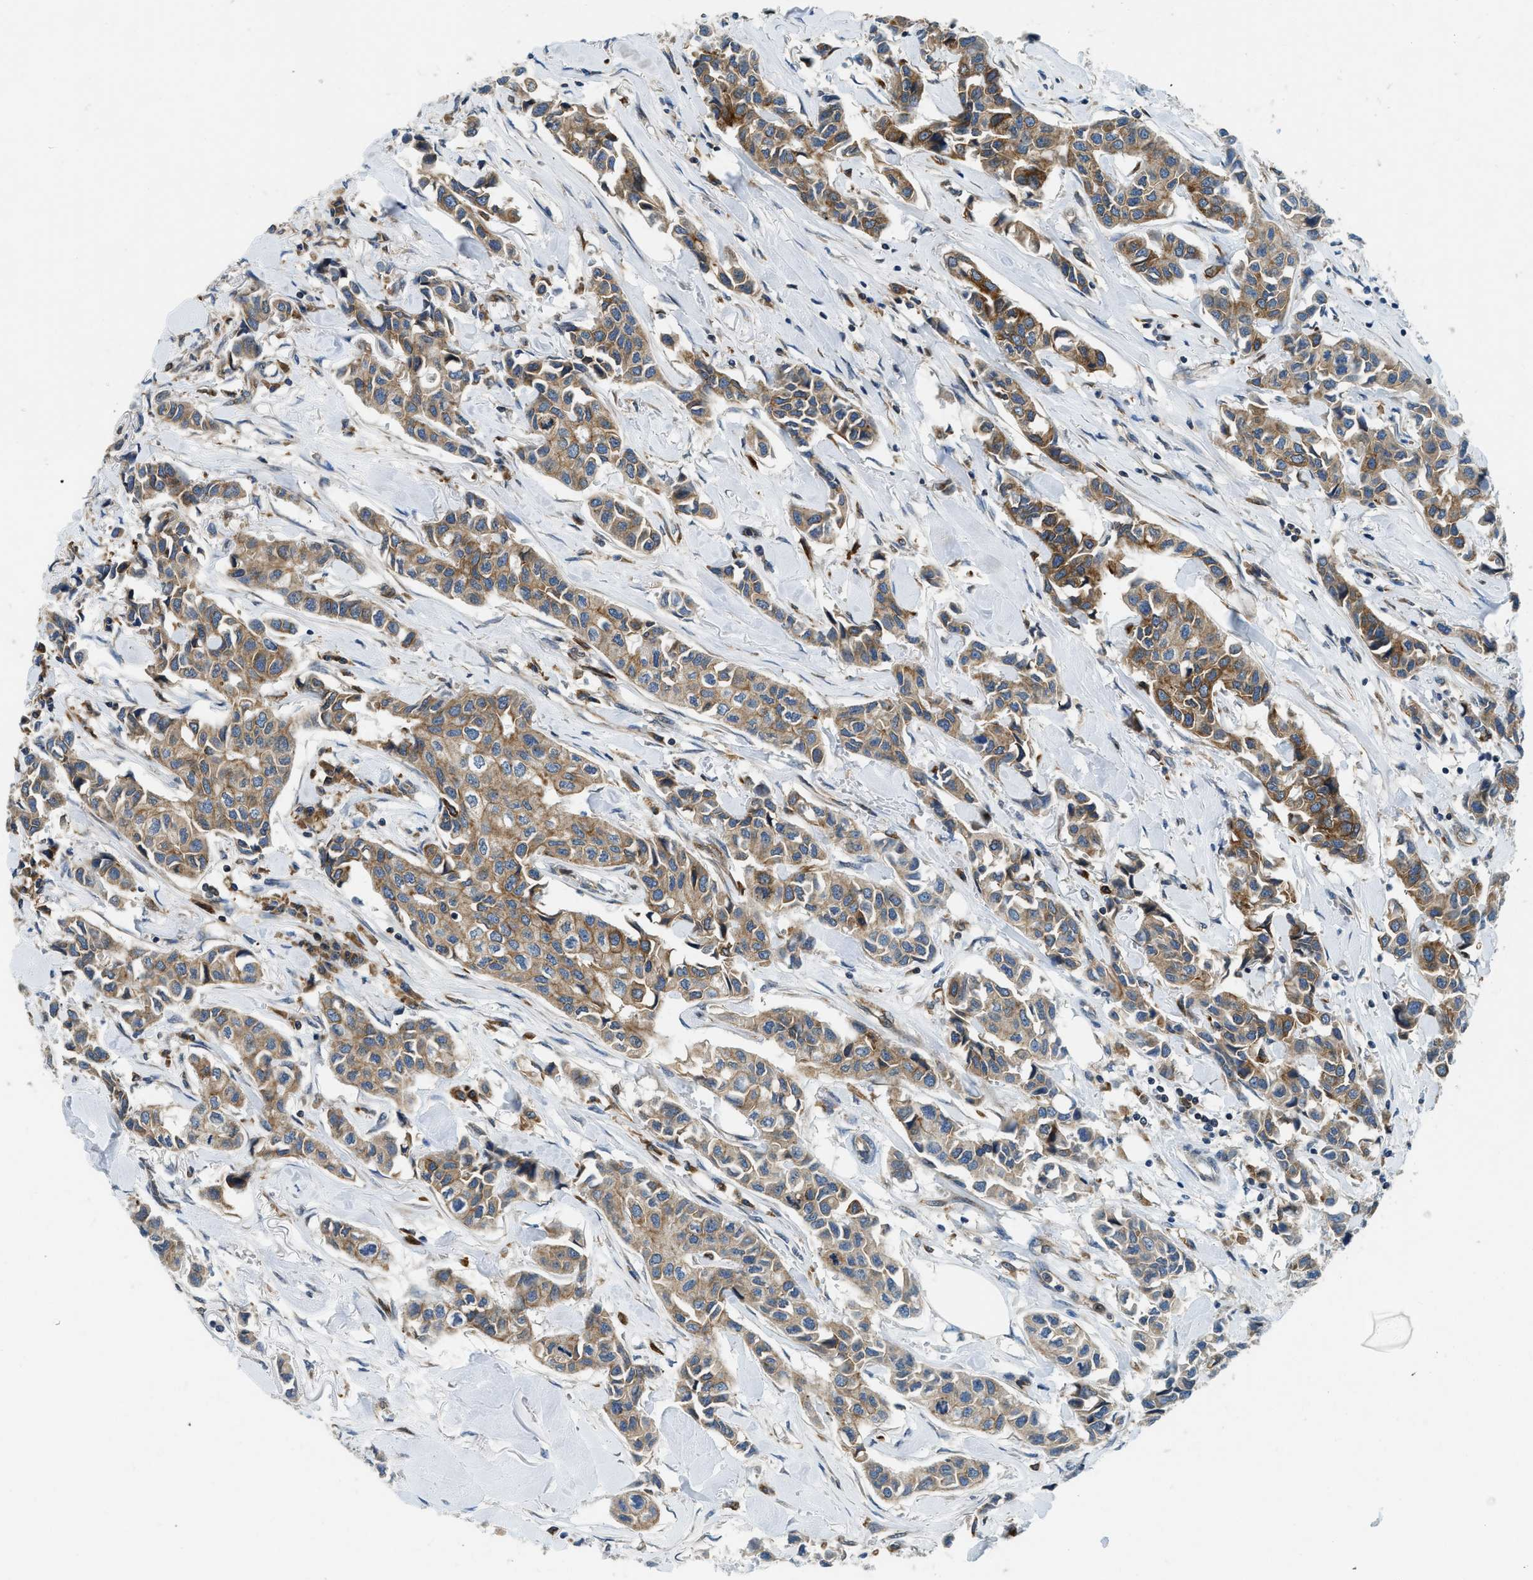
{"staining": {"intensity": "moderate", "quantity": ">75%", "location": "cytoplasmic/membranous"}, "tissue": "breast cancer", "cell_type": "Tumor cells", "image_type": "cancer", "snomed": [{"axis": "morphology", "description": "Duct carcinoma"}, {"axis": "topography", "description": "Breast"}], "caption": "DAB immunohistochemical staining of breast cancer (infiltrating ductal carcinoma) reveals moderate cytoplasmic/membranous protein staining in approximately >75% of tumor cells.", "gene": "BCAP31", "patient": {"sex": "female", "age": 80}}